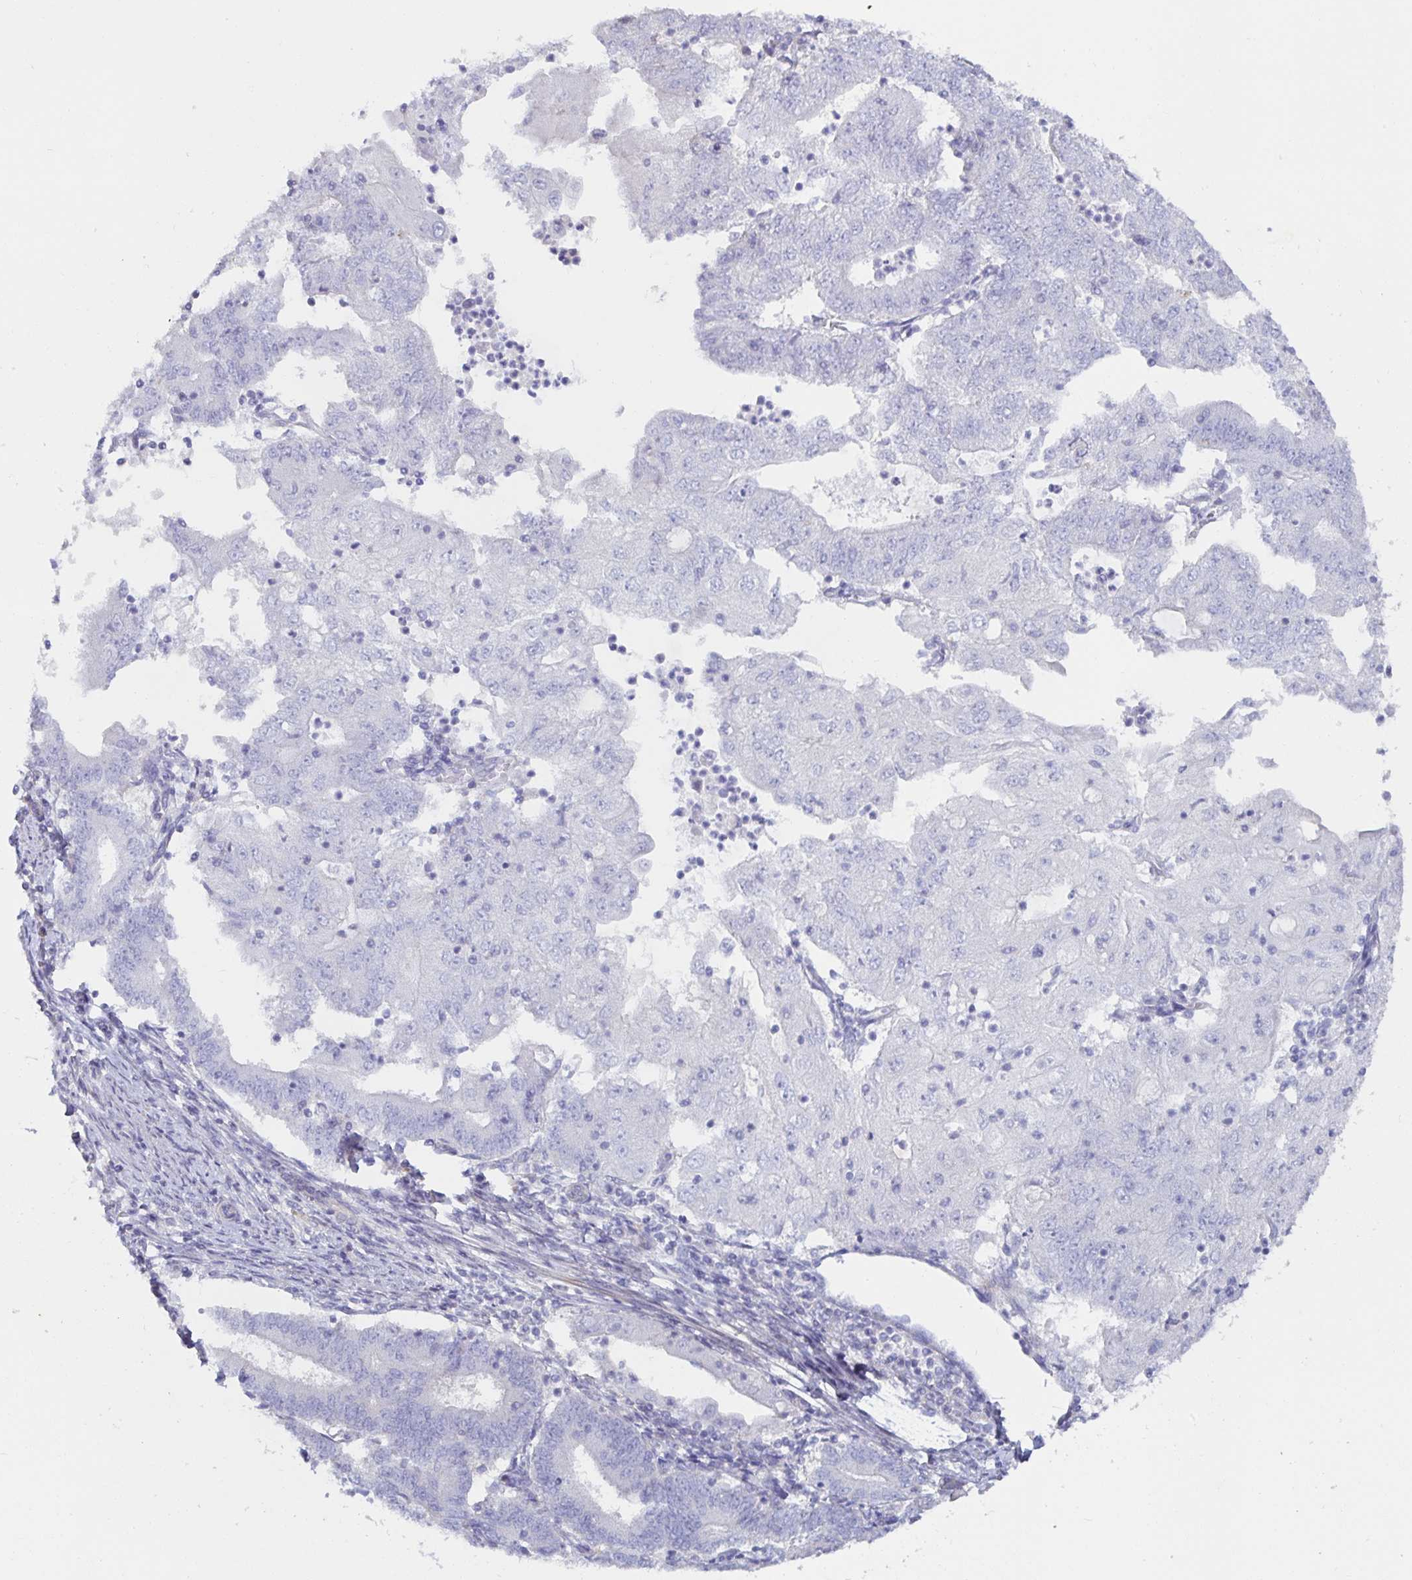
{"staining": {"intensity": "negative", "quantity": "none", "location": "none"}, "tissue": "endometrial cancer", "cell_type": "Tumor cells", "image_type": "cancer", "snomed": [{"axis": "morphology", "description": "Adenocarcinoma, NOS"}, {"axis": "topography", "description": "Endometrium"}], "caption": "Immunohistochemical staining of endometrial adenocarcinoma exhibits no significant positivity in tumor cells.", "gene": "METTL22", "patient": {"sex": "female", "age": 70}}